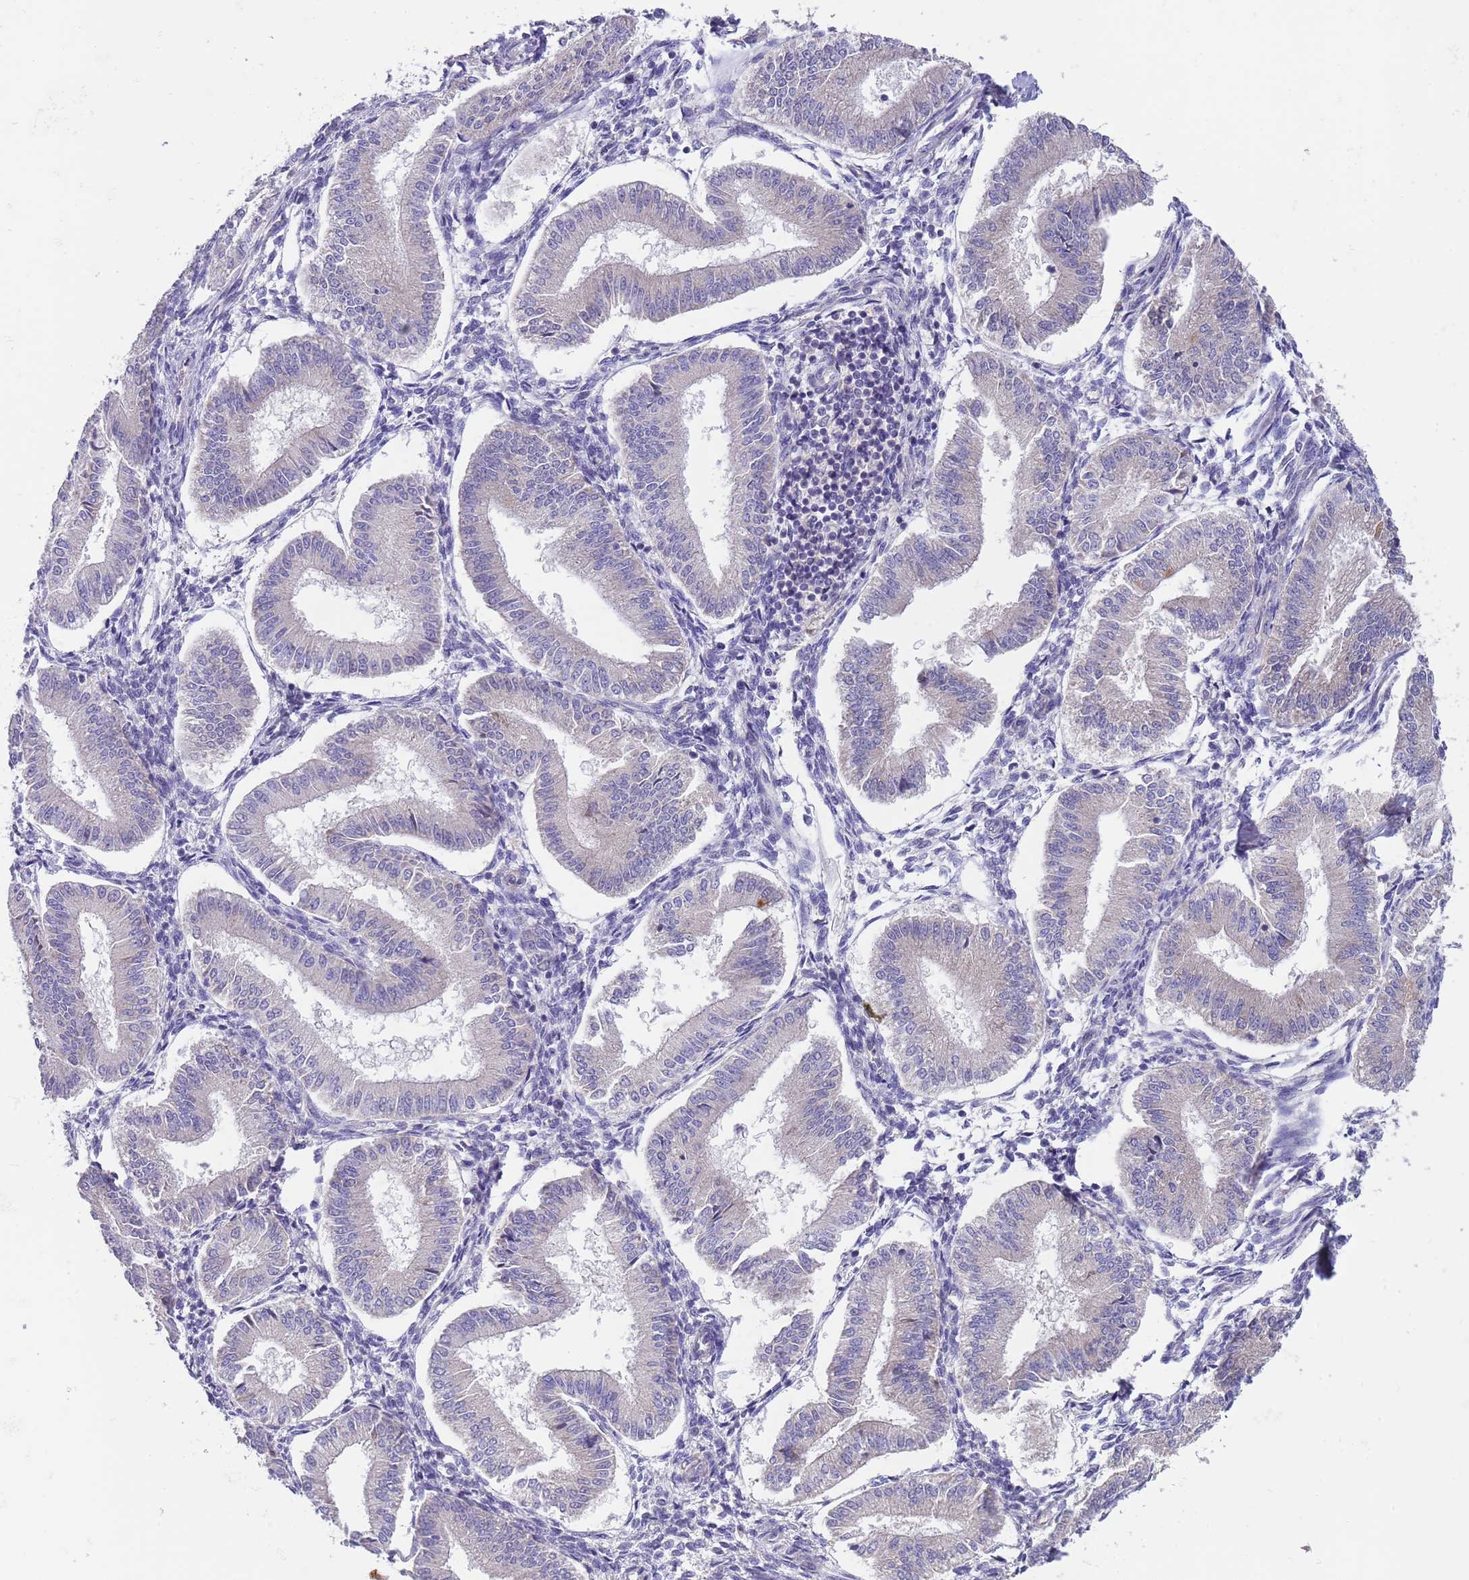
{"staining": {"intensity": "negative", "quantity": "none", "location": "none"}, "tissue": "endometrium", "cell_type": "Cells in endometrial stroma", "image_type": "normal", "snomed": [{"axis": "morphology", "description": "Normal tissue, NOS"}, {"axis": "topography", "description": "Endometrium"}], "caption": "DAB (3,3'-diaminobenzidine) immunohistochemical staining of unremarkable human endometrium exhibits no significant staining in cells in endometrial stroma. (DAB (3,3'-diaminobenzidine) immunohistochemistry, high magnification).", "gene": "CABYR", "patient": {"sex": "female", "age": 39}}